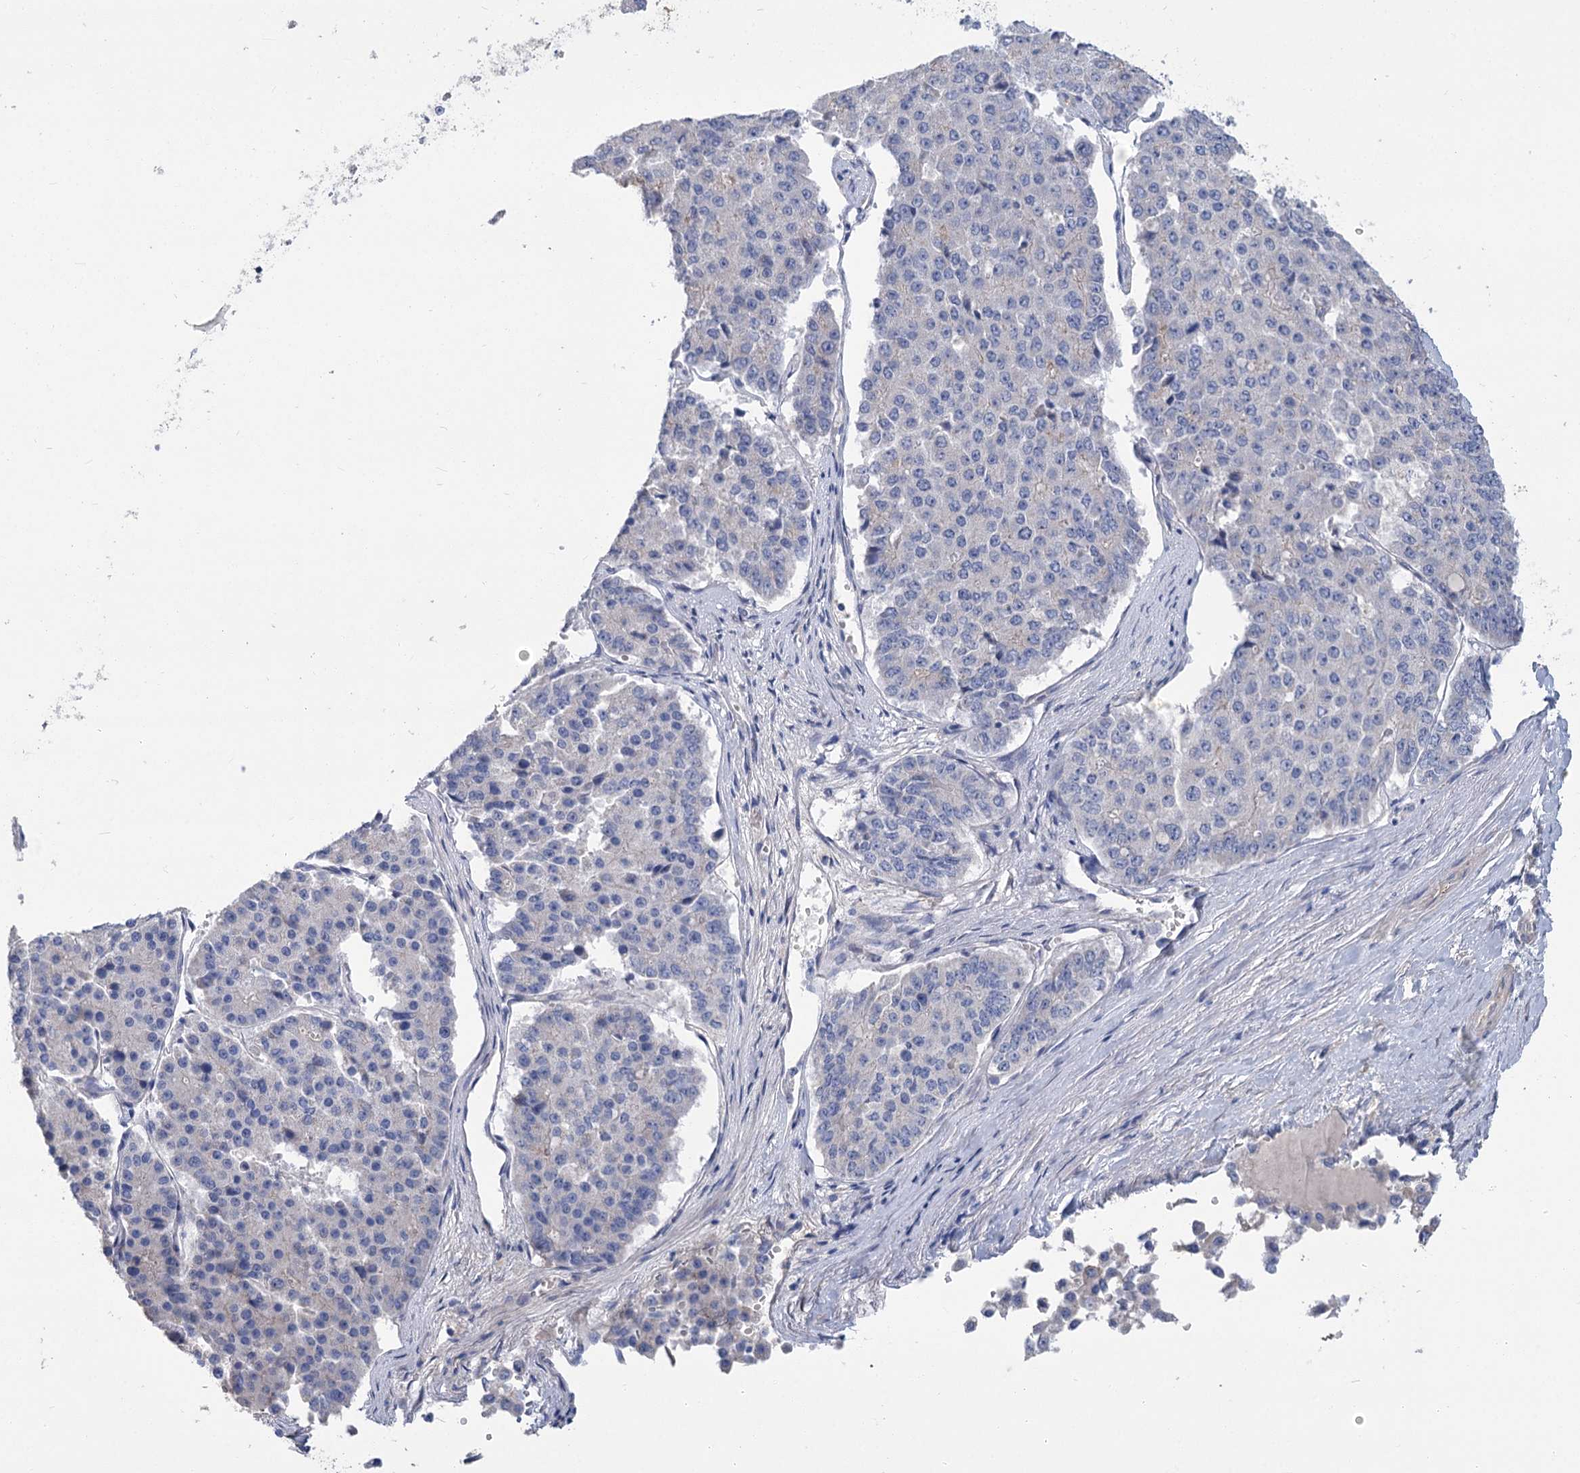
{"staining": {"intensity": "negative", "quantity": "none", "location": "none"}, "tissue": "pancreatic cancer", "cell_type": "Tumor cells", "image_type": "cancer", "snomed": [{"axis": "morphology", "description": "Adenocarcinoma, NOS"}, {"axis": "topography", "description": "Pancreas"}], "caption": "Adenocarcinoma (pancreatic) was stained to show a protein in brown. There is no significant positivity in tumor cells.", "gene": "SLC9A3", "patient": {"sex": "male", "age": 50}}